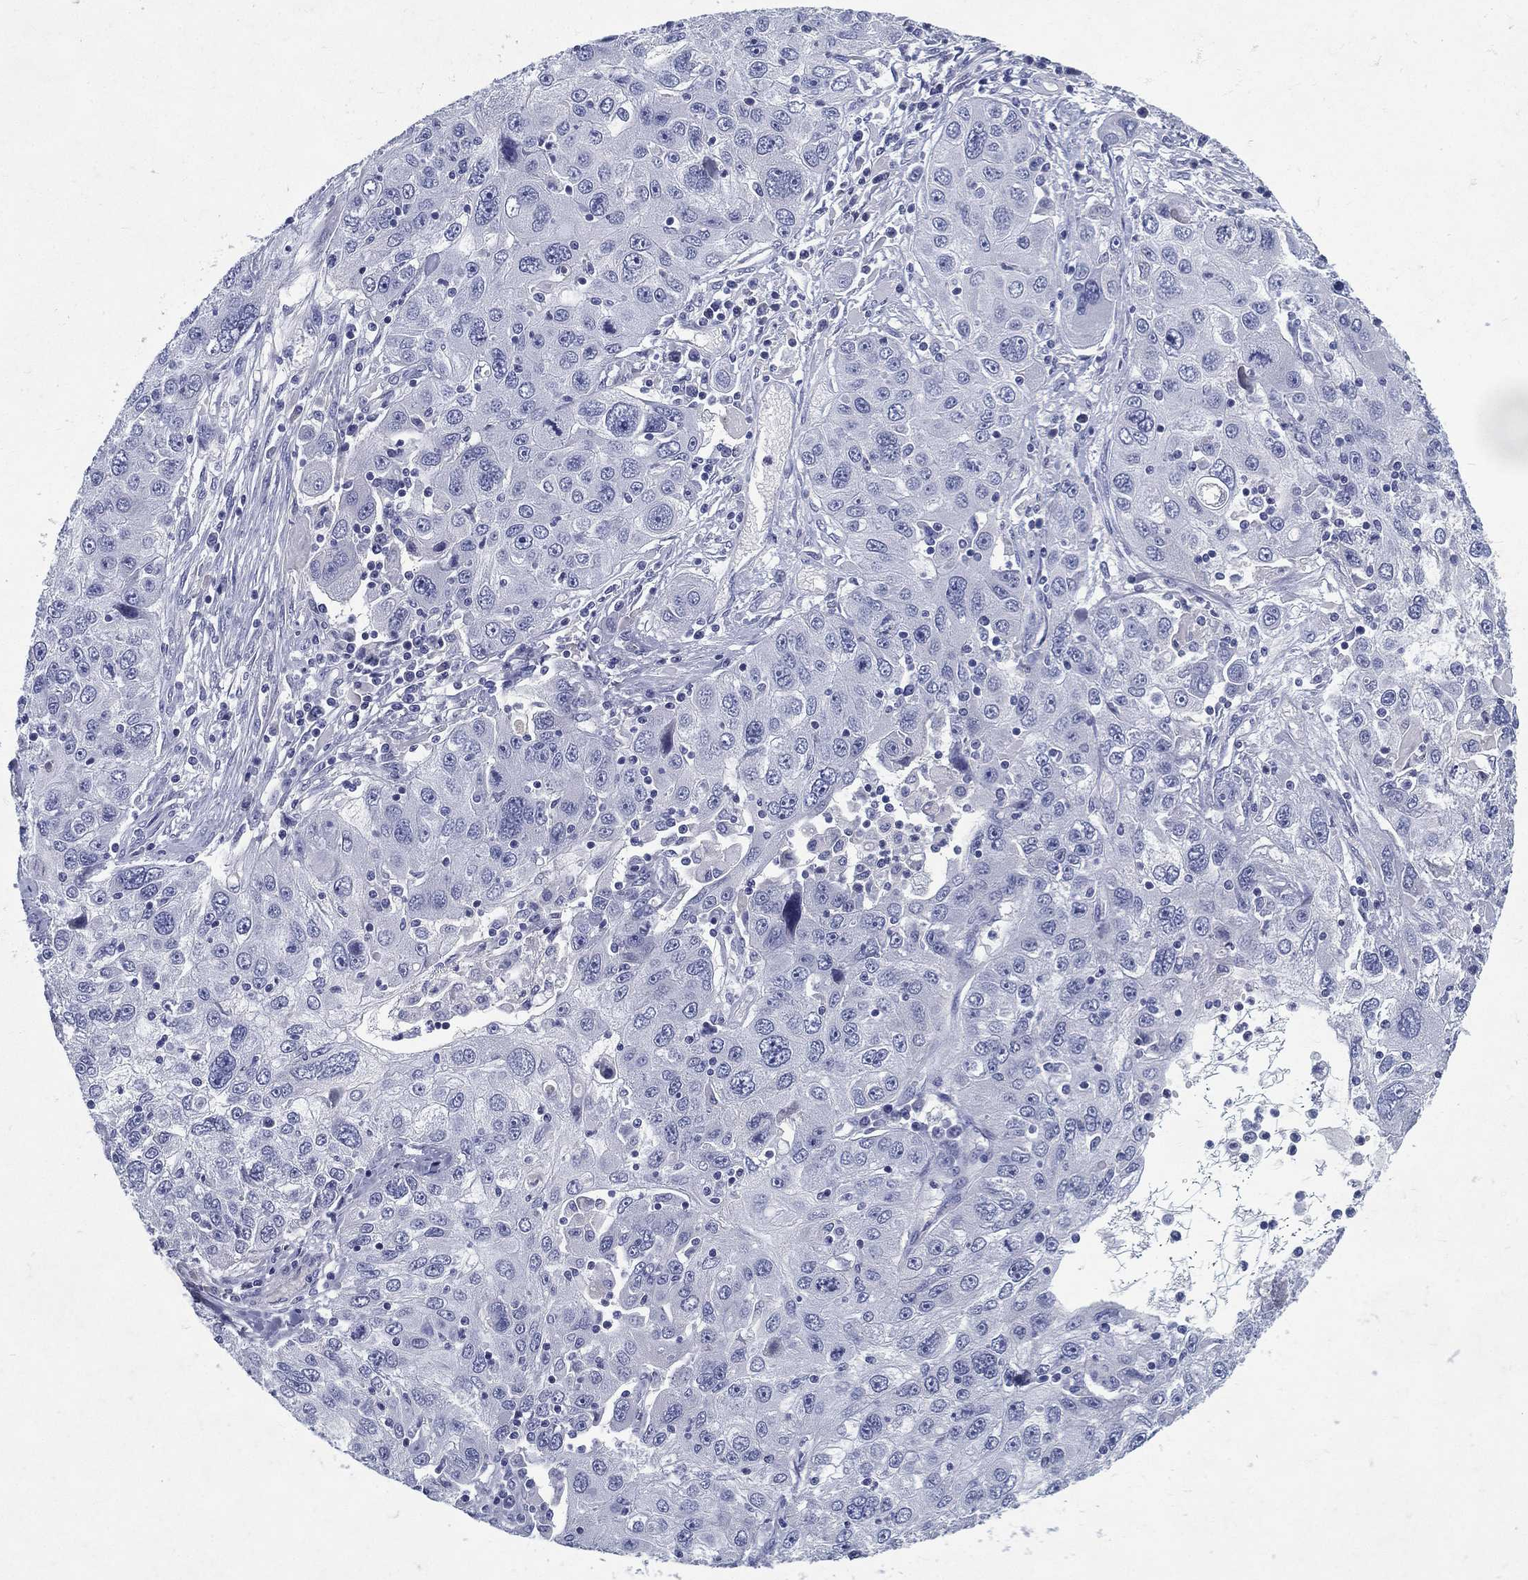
{"staining": {"intensity": "negative", "quantity": "none", "location": "none"}, "tissue": "stomach cancer", "cell_type": "Tumor cells", "image_type": "cancer", "snomed": [{"axis": "morphology", "description": "Adenocarcinoma, NOS"}, {"axis": "topography", "description": "Stomach"}], "caption": "DAB immunohistochemical staining of stomach adenocarcinoma demonstrates no significant expression in tumor cells.", "gene": "RGS13", "patient": {"sex": "male", "age": 56}}